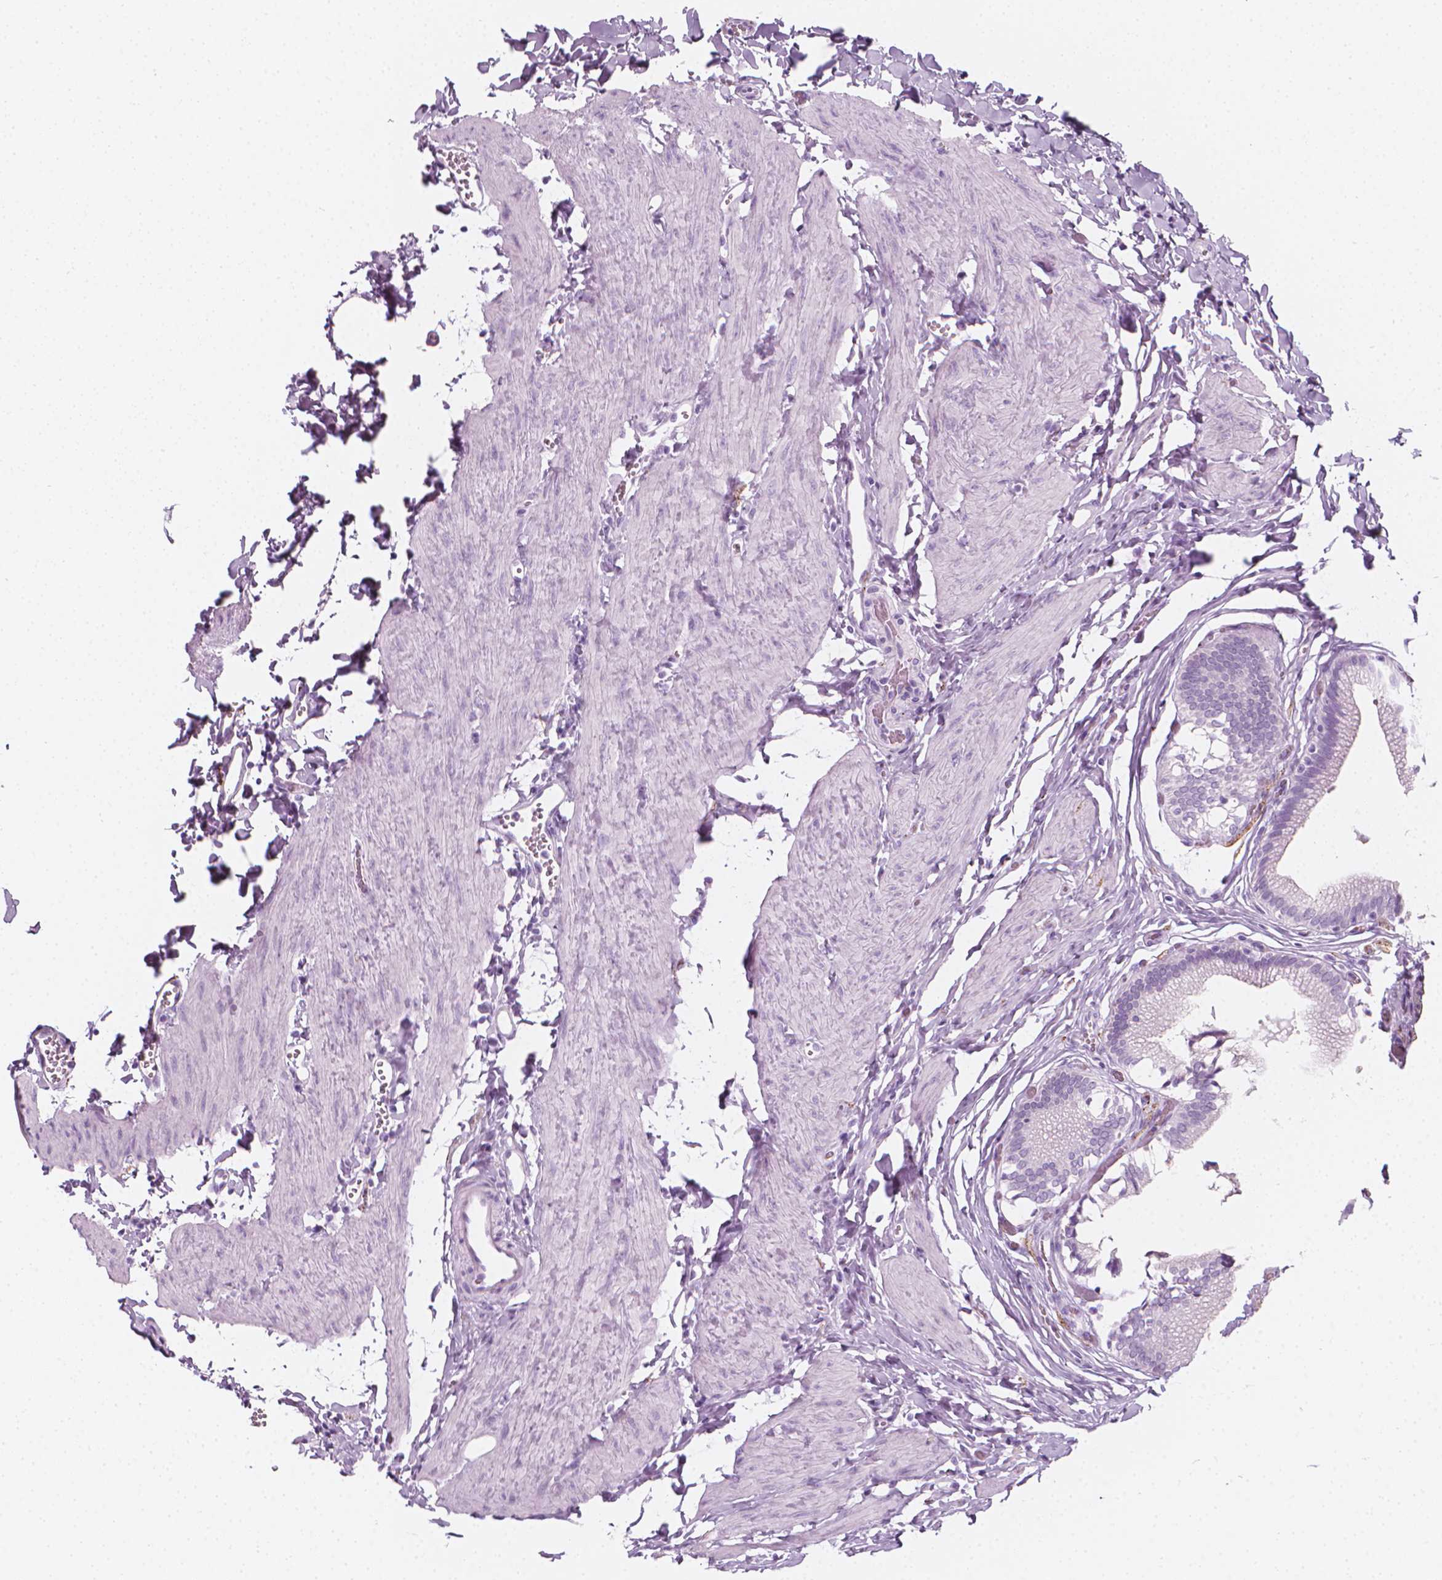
{"staining": {"intensity": "negative", "quantity": "none", "location": "none"}, "tissue": "gallbladder", "cell_type": "Glandular cells", "image_type": "normal", "snomed": [{"axis": "morphology", "description": "Normal tissue, NOS"}, {"axis": "topography", "description": "Gallbladder"}, {"axis": "topography", "description": "Peripheral nerve tissue"}], "caption": "Immunohistochemistry micrograph of benign gallbladder: human gallbladder stained with DAB exhibits no significant protein expression in glandular cells.", "gene": "SCG3", "patient": {"sex": "male", "age": 17}}